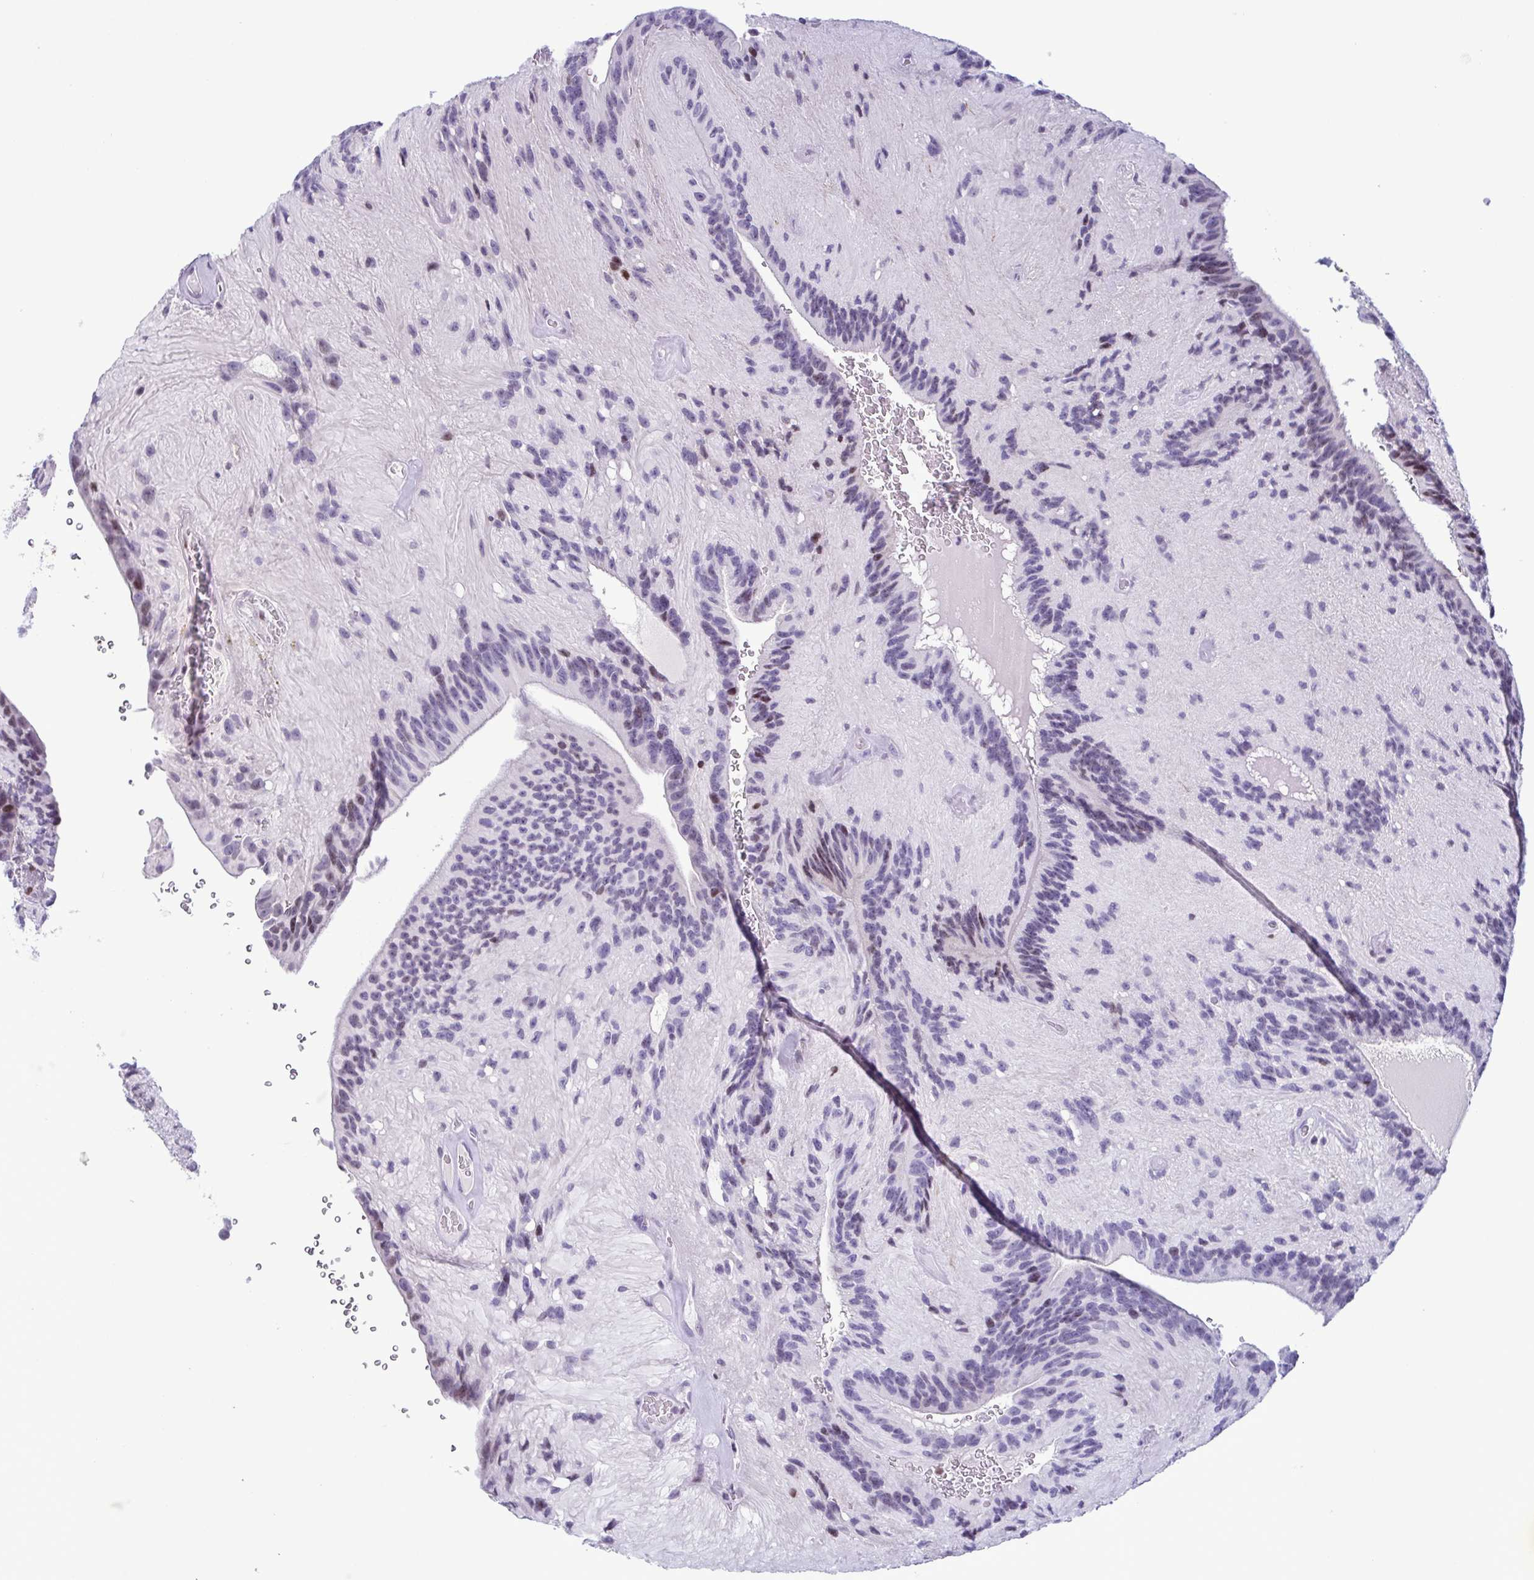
{"staining": {"intensity": "weak", "quantity": "<25%", "location": "nuclear"}, "tissue": "glioma", "cell_type": "Tumor cells", "image_type": "cancer", "snomed": [{"axis": "morphology", "description": "Glioma, malignant, Low grade"}, {"axis": "topography", "description": "Brain"}], "caption": "An IHC photomicrograph of glioma is shown. There is no staining in tumor cells of glioma.", "gene": "IRF1", "patient": {"sex": "male", "age": 31}}